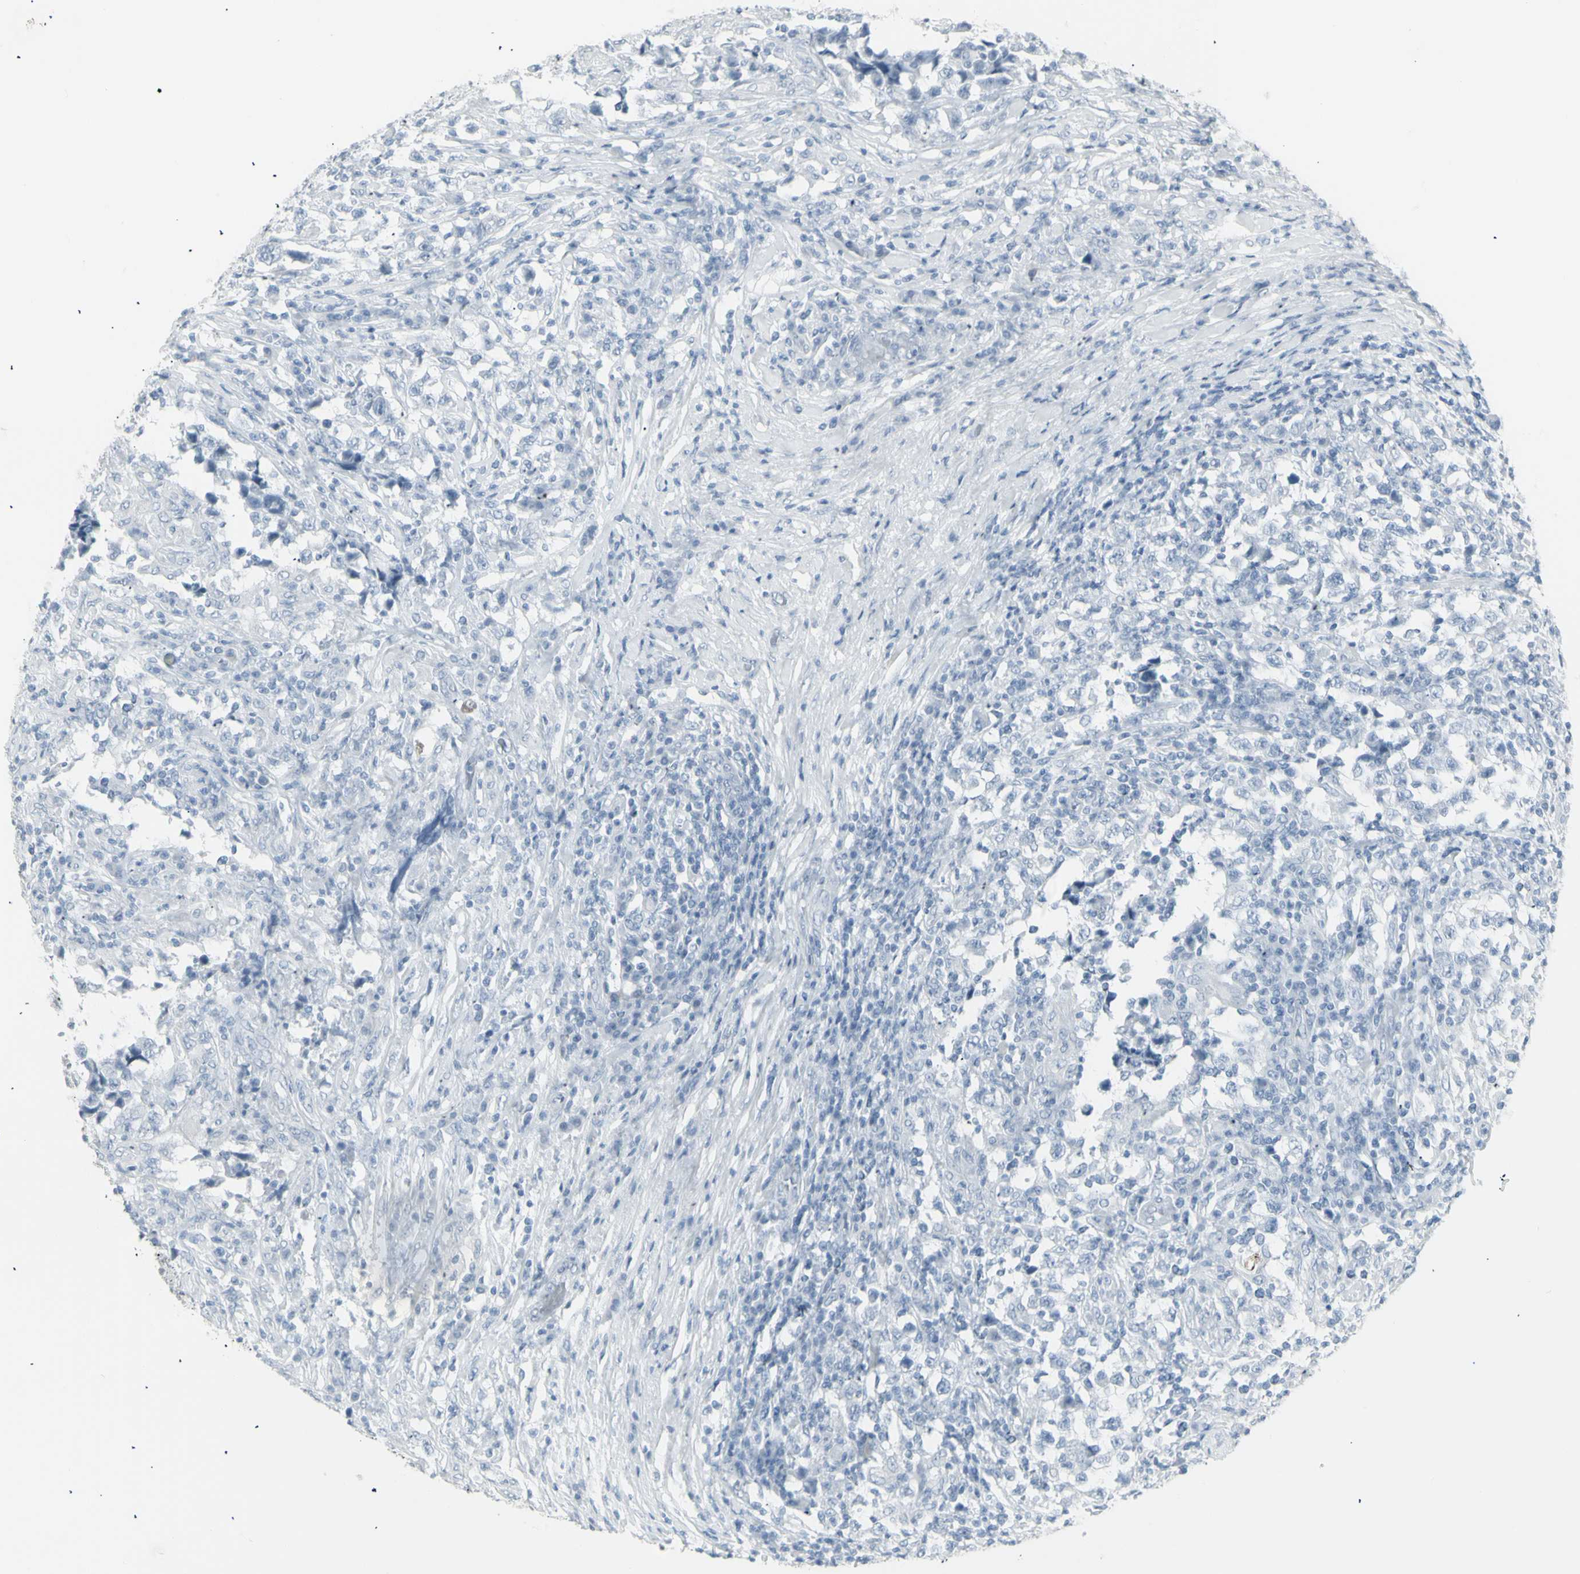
{"staining": {"intensity": "negative", "quantity": "none", "location": "none"}, "tissue": "testis cancer", "cell_type": "Tumor cells", "image_type": "cancer", "snomed": [{"axis": "morphology", "description": "Carcinoma, Embryonal, NOS"}, {"axis": "topography", "description": "Testis"}], "caption": "High magnification brightfield microscopy of testis cancer (embryonal carcinoma) stained with DAB (3,3'-diaminobenzidine) (brown) and counterstained with hematoxylin (blue): tumor cells show no significant staining.", "gene": "YBX2", "patient": {"sex": "male", "age": 21}}